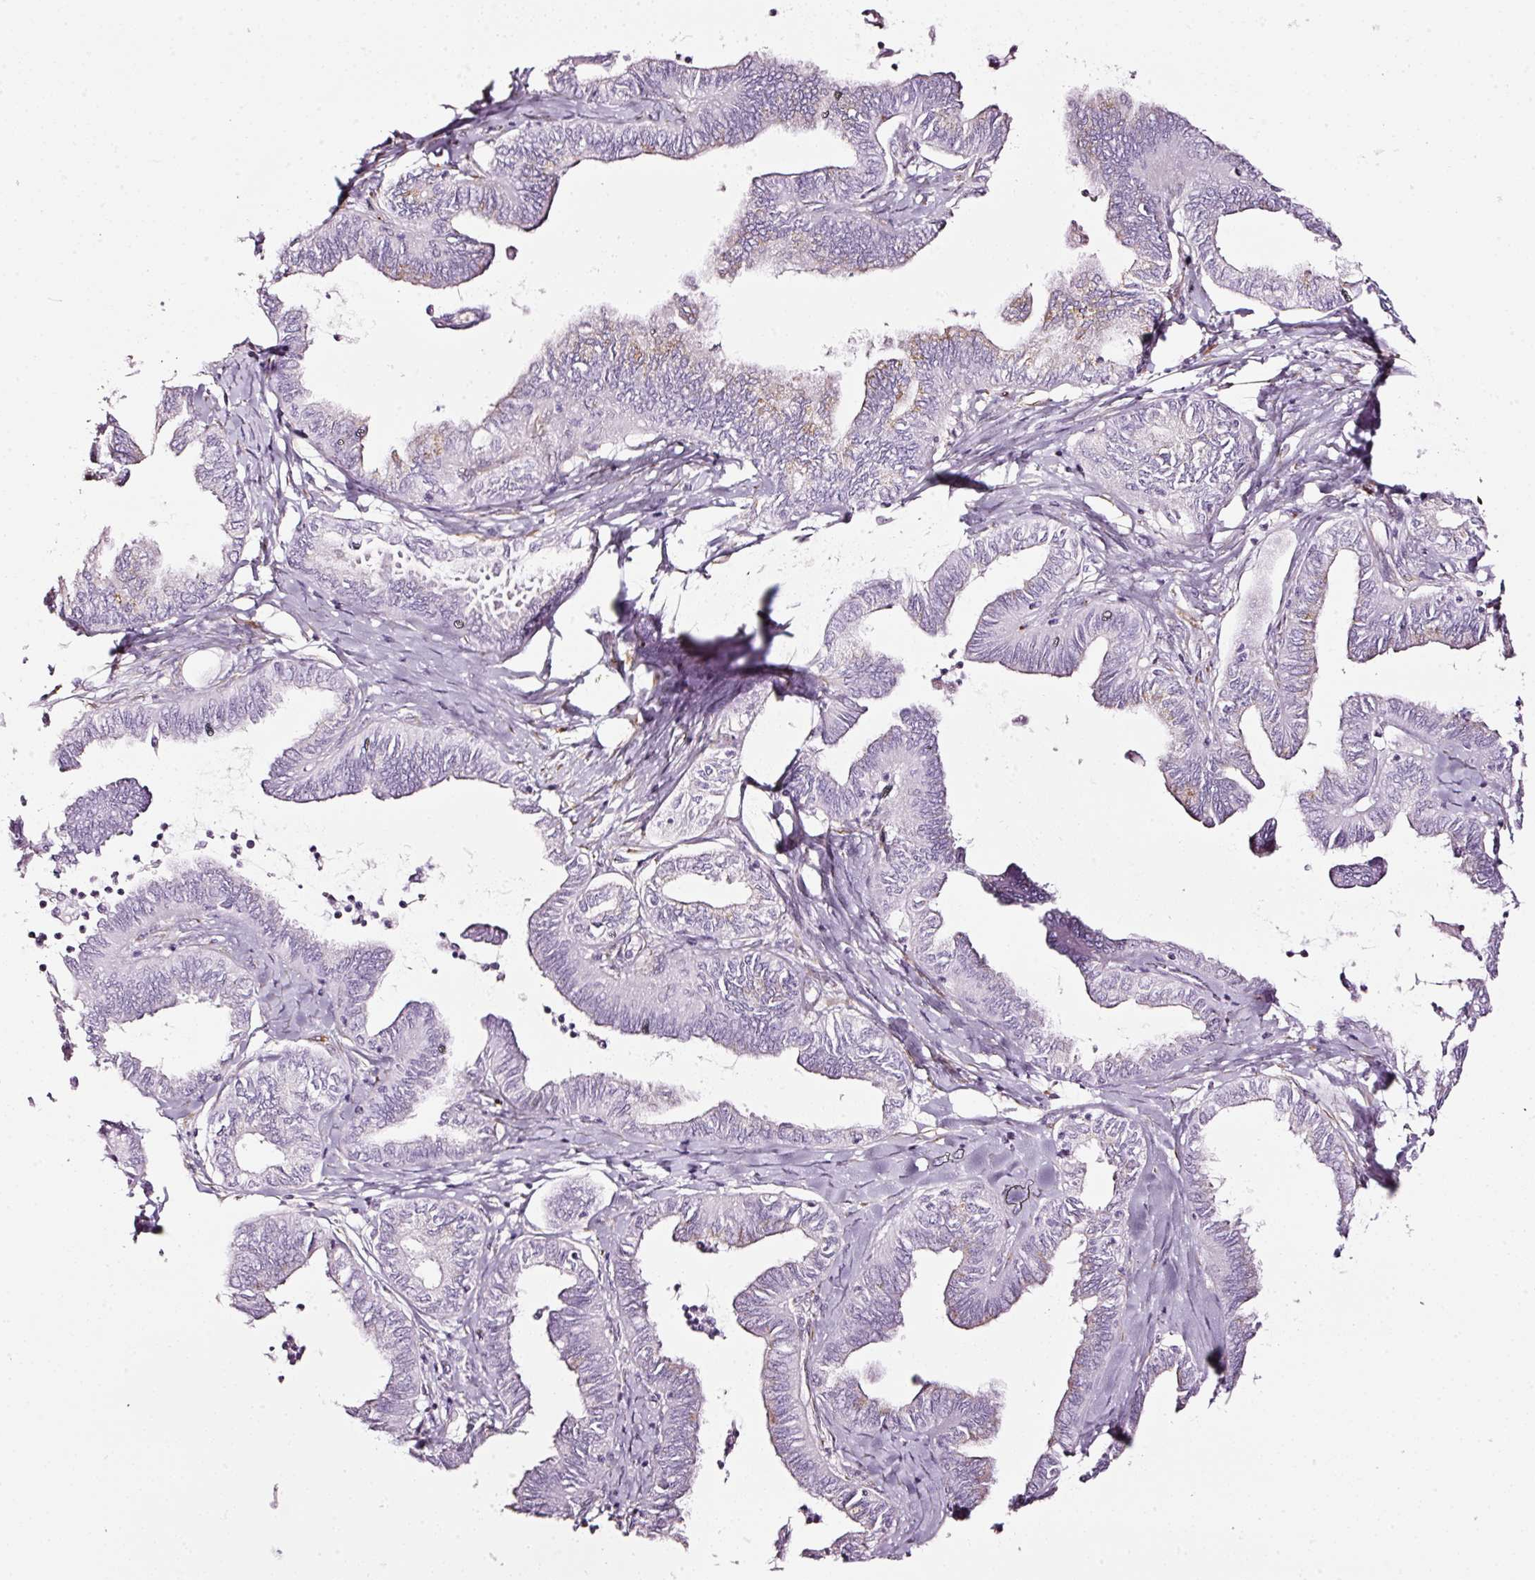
{"staining": {"intensity": "weak", "quantity": "<25%", "location": "cytoplasmic/membranous"}, "tissue": "ovarian cancer", "cell_type": "Tumor cells", "image_type": "cancer", "snomed": [{"axis": "morphology", "description": "Carcinoma, endometroid"}, {"axis": "topography", "description": "Ovary"}], "caption": "An IHC image of ovarian cancer is shown. There is no staining in tumor cells of ovarian cancer.", "gene": "SDF4", "patient": {"sex": "female", "age": 70}}